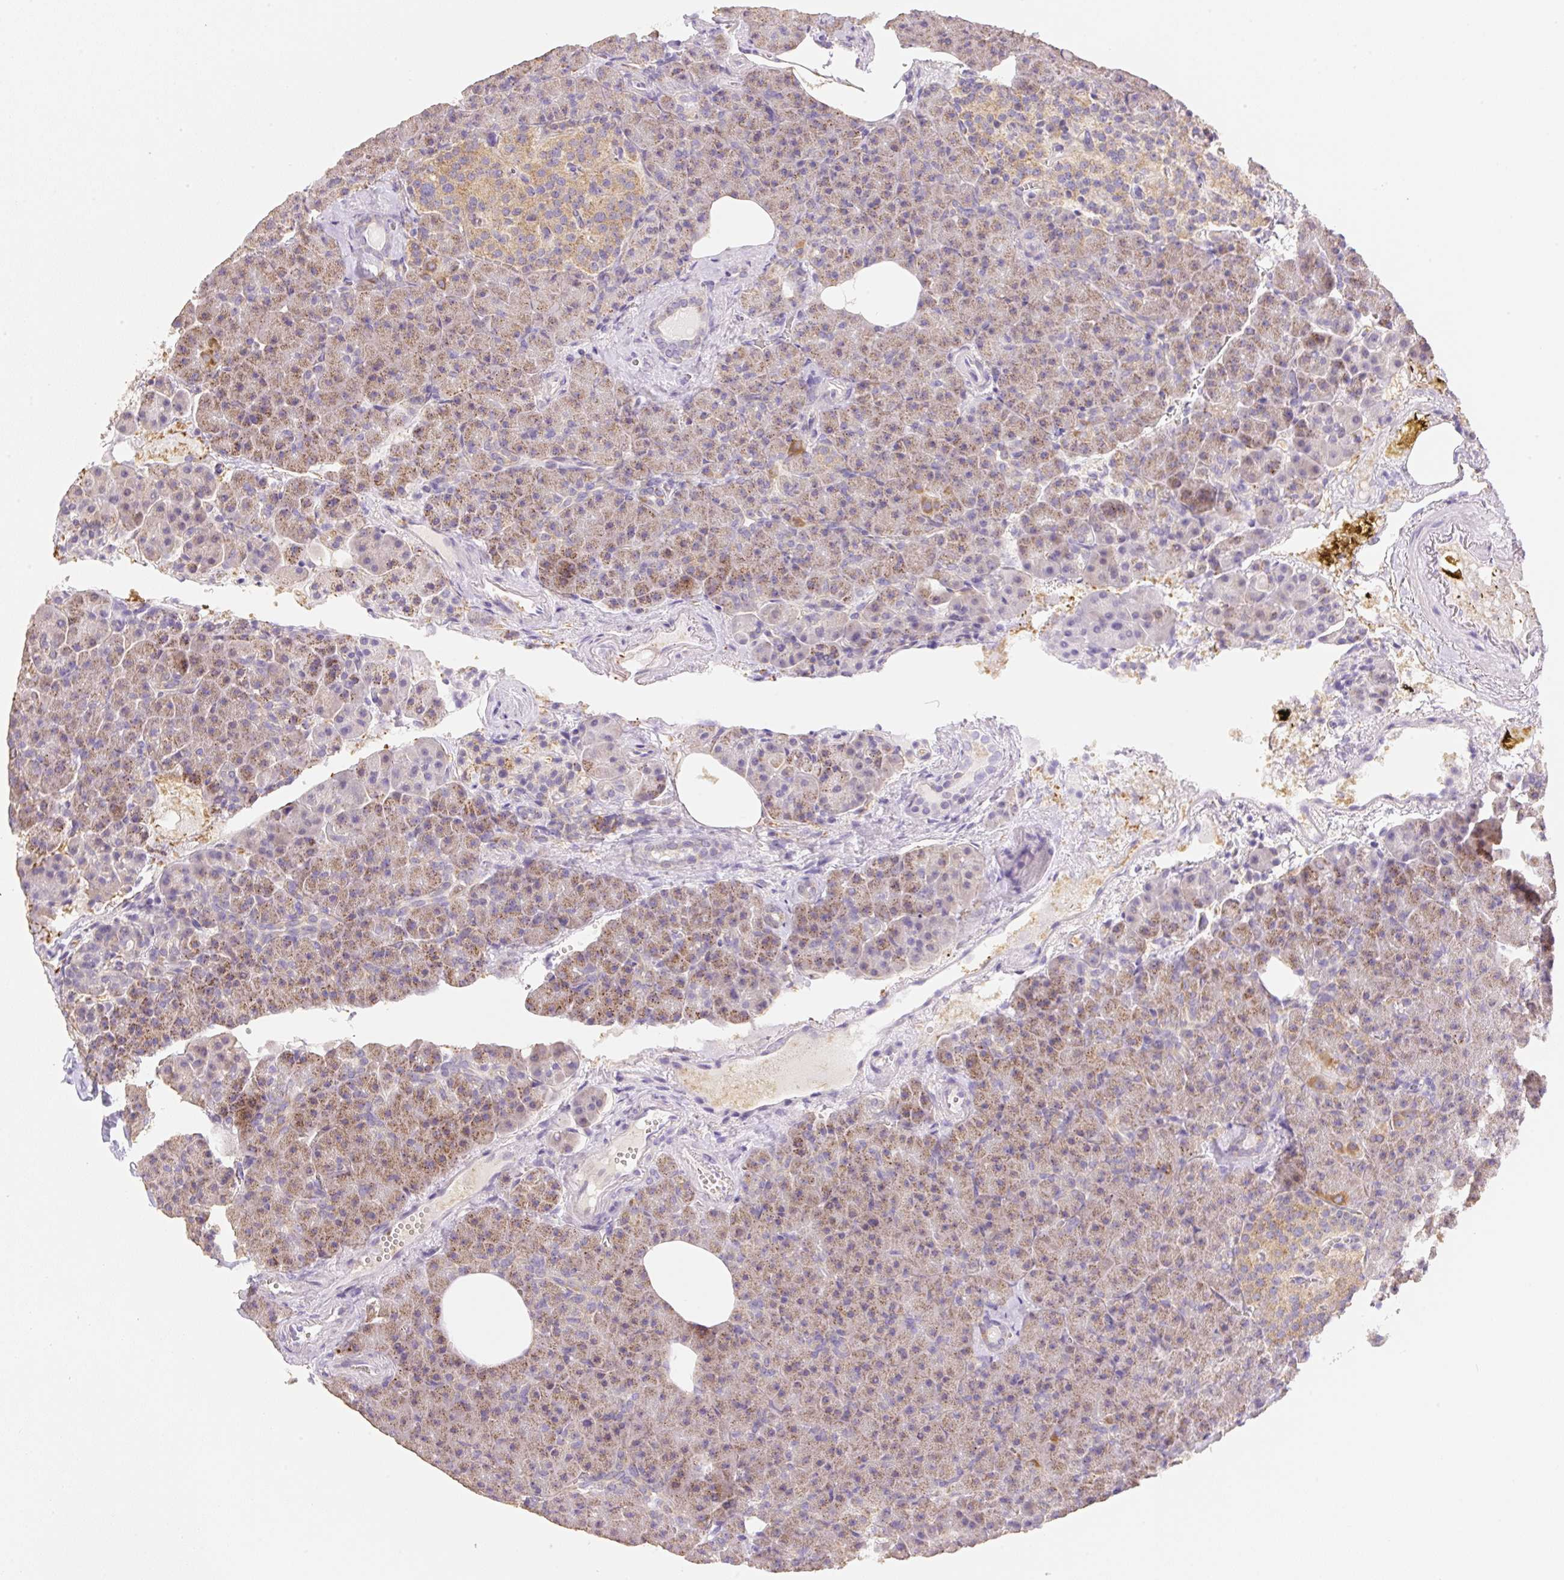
{"staining": {"intensity": "moderate", "quantity": ">75%", "location": "cytoplasmic/membranous"}, "tissue": "pancreas", "cell_type": "Exocrine glandular cells", "image_type": "normal", "snomed": [{"axis": "morphology", "description": "Normal tissue, NOS"}, {"axis": "topography", "description": "Pancreas"}], "caption": "Approximately >75% of exocrine glandular cells in benign pancreas show moderate cytoplasmic/membranous protein positivity as visualized by brown immunohistochemical staining.", "gene": "COPZ2", "patient": {"sex": "female", "age": 74}}